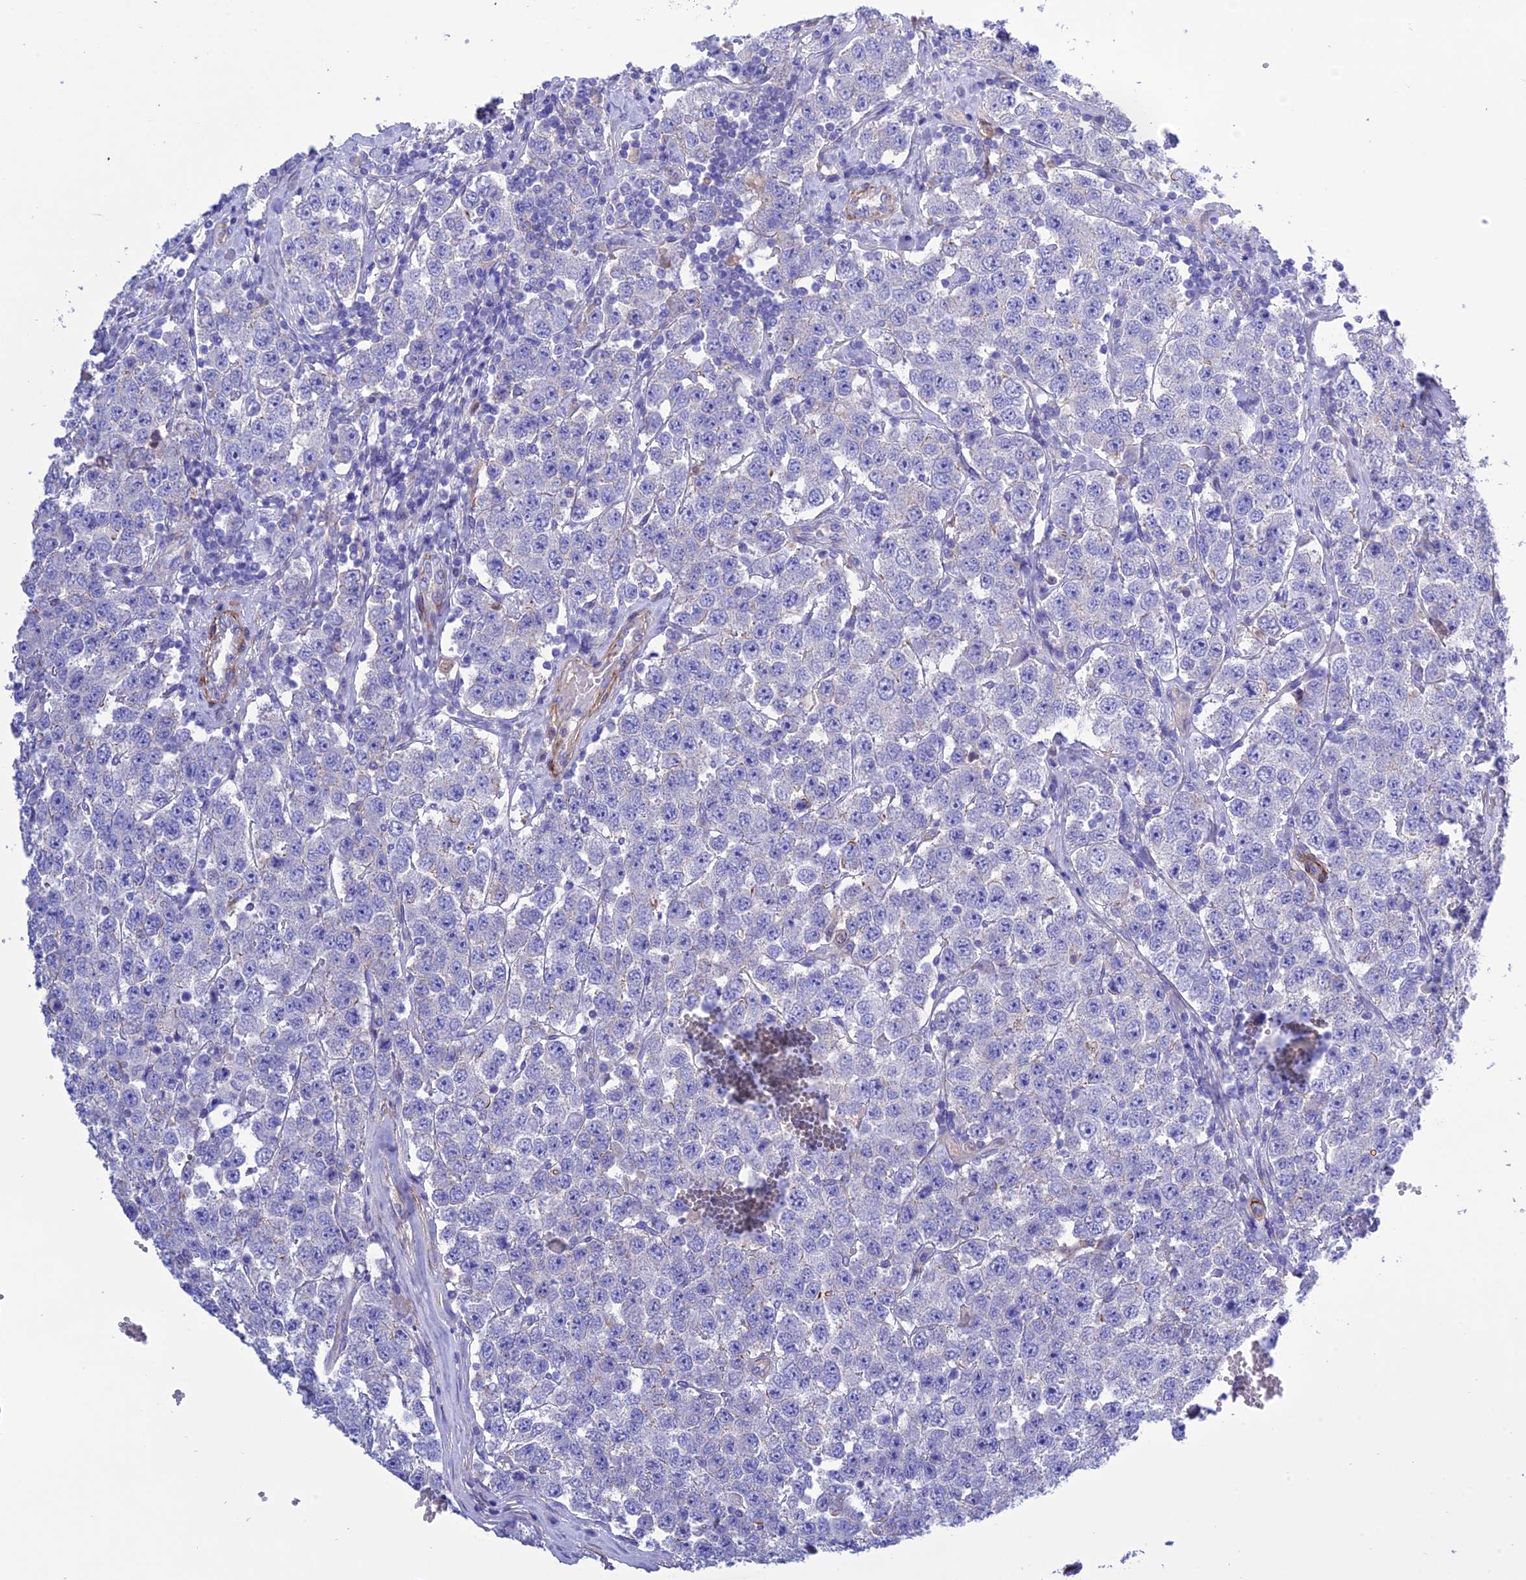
{"staining": {"intensity": "negative", "quantity": "none", "location": "none"}, "tissue": "testis cancer", "cell_type": "Tumor cells", "image_type": "cancer", "snomed": [{"axis": "morphology", "description": "Seminoma, NOS"}, {"axis": "topography", "description": "Testis"}], "caption": "There is no significant expression in tumor cells of testis seminoma. The staining is performed using DAB (3,3'-diaminobenzidine) brown chromogen with nuclei counter-stained in using hematoxylin.", "gene": "FRA10AC1", "patient": {"sex": "male", "age": 28}}